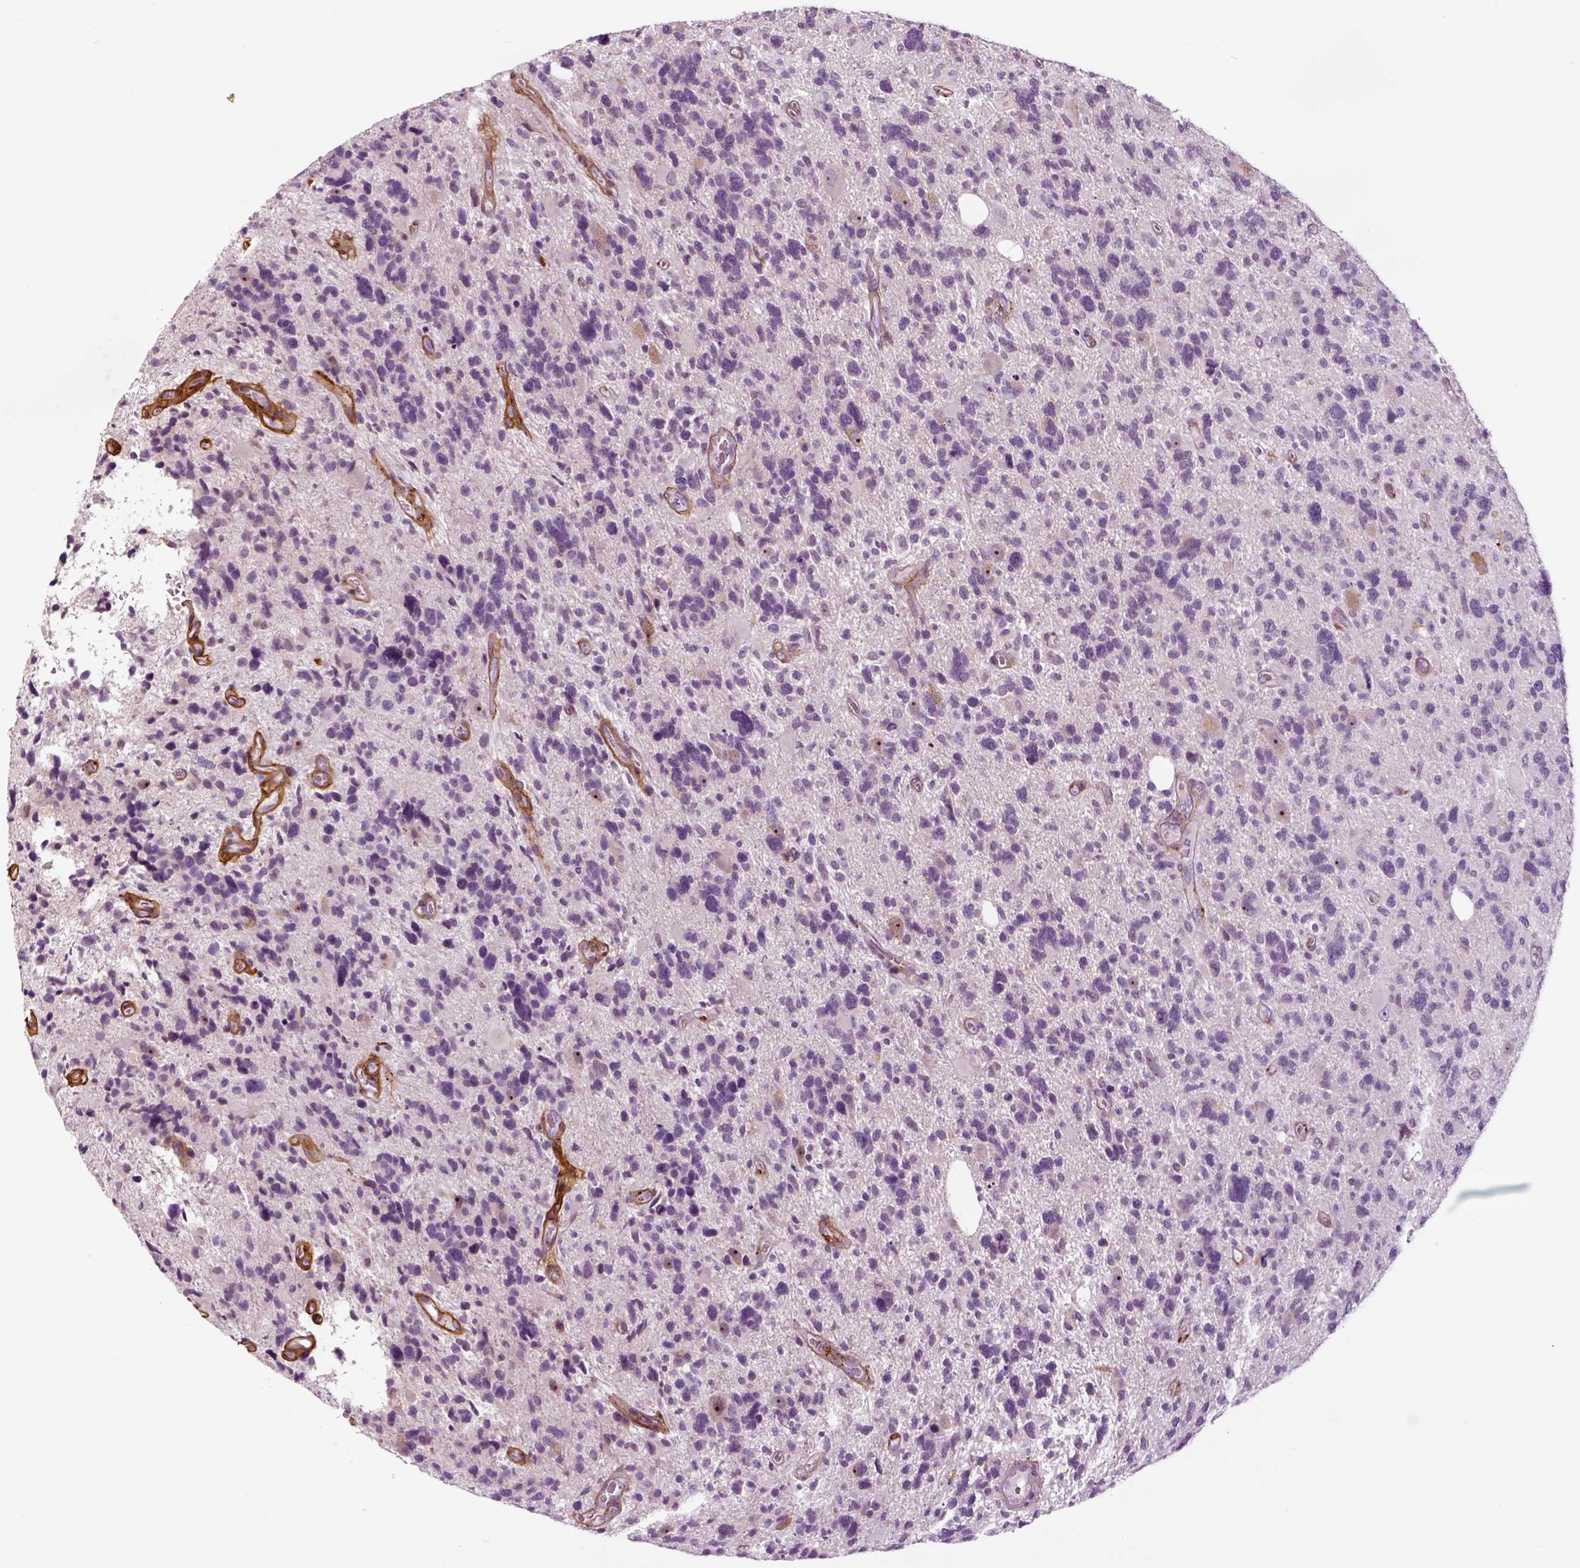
{"staining": {"intensity": "negative", "quantity": "none", "location": "none"}, "tissue": "glioma", "cell_type": "Tumor cells", "image_type": "cancer", "snomed": [{"axis": "morphology", "description": "Glioma, malignant, High grade"}, {"axis": "topography", "description": "Brain"}], "caption": "An IHC photomicrograph of glioma is shown. There is no staining in tumor cells of glioma.", "gene": "COL6A2", "patient": {"sex": "male", "age": 49}}